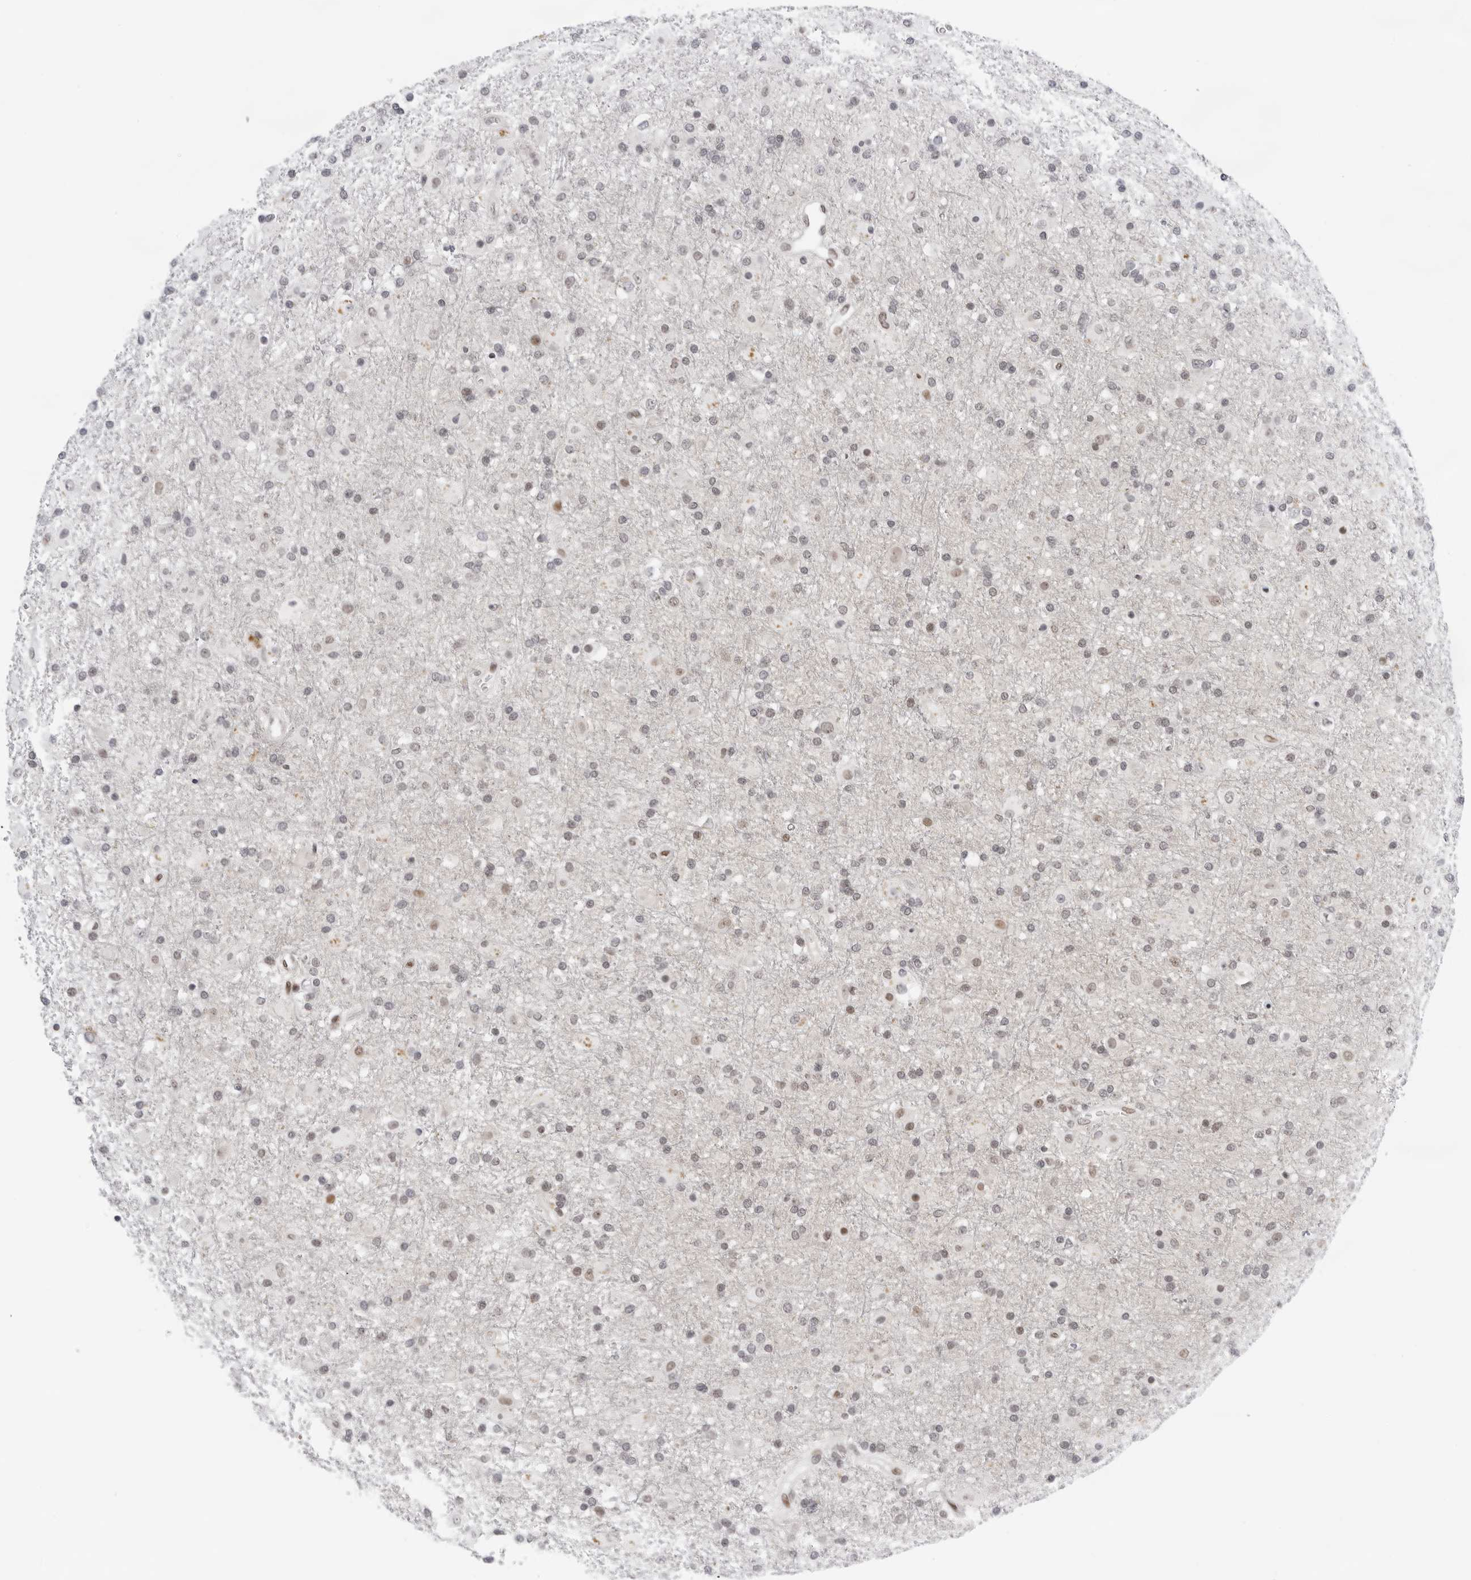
{"staining": {"intensity": "weak", "quantity": "<25%", "location": "nuclear"}, "tissue": "glioma", "cell_type": "Tumor cells", "image_type": "cancer", "snomed": [{"axis": "morphology", "description": "Glioma, malignant, Low grade"}, {"axis": "topography", "description": "Brain"}], "caption": "Immunohistochemistry (IHC) of low-grade glioma (malignant) displays no expression in tumor cells. (DAB immunohistochemistry, high magnification).", "gene": "OGG1", "patient": {"sex": "male", "age": 65}}